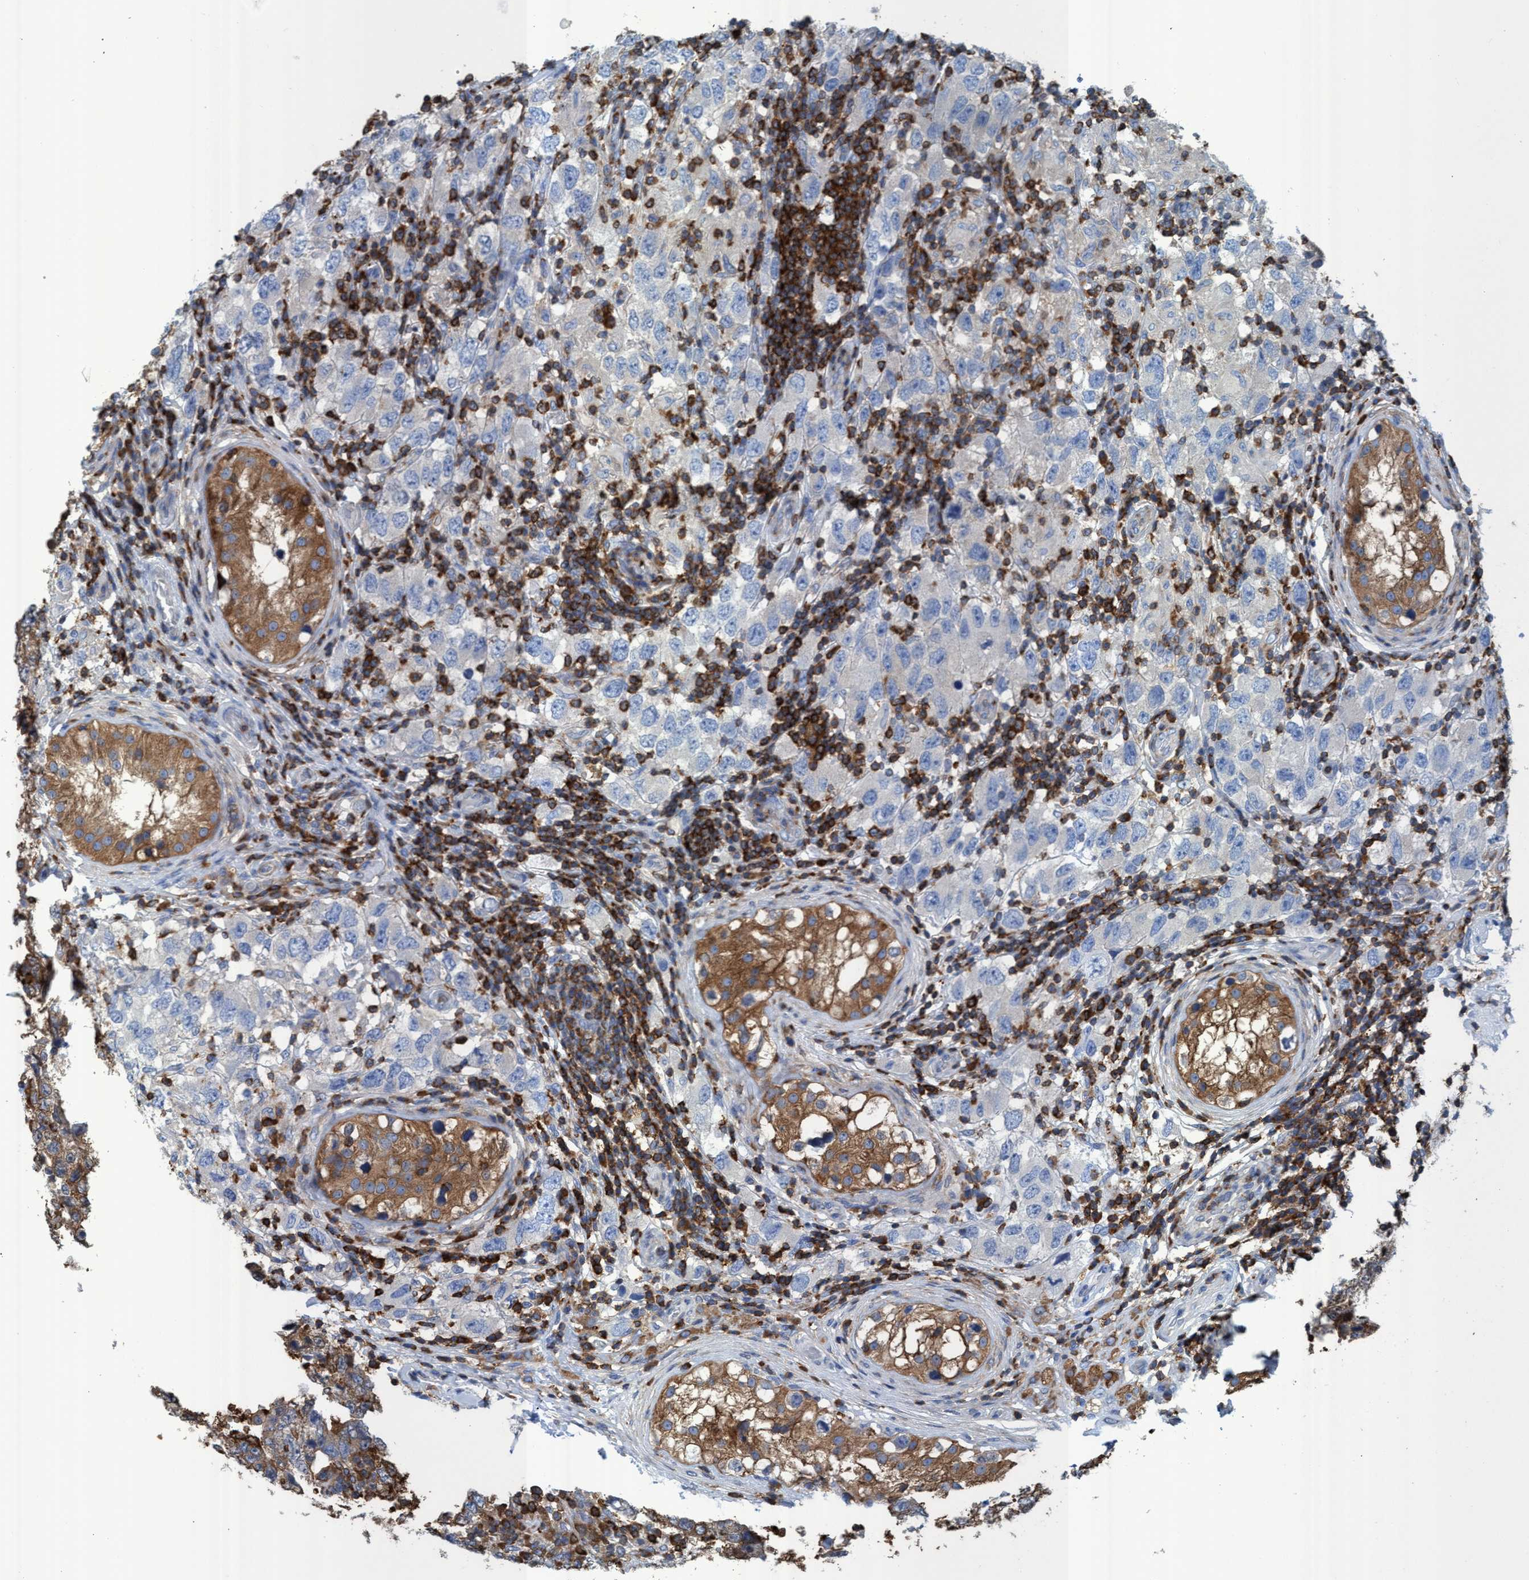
{"staining": {"intensity": "negative", "quantity": "none", "location": "none"}, "tissue": "testis cancer", "cell_type": "Tumor cells", "image_type": "cancer", "snomed": [{"axis": "morphology", "description": "Carcinoma, Embryonal, NOS"}, {"axis": "topography", "description": "Testis"}], "caption": "DAB immunohistochemical staining of human testis cancer demonstrates no significant staining in tumor cells.", "gene": "EZR", "patient": {"sex": "male", "age": 21}}